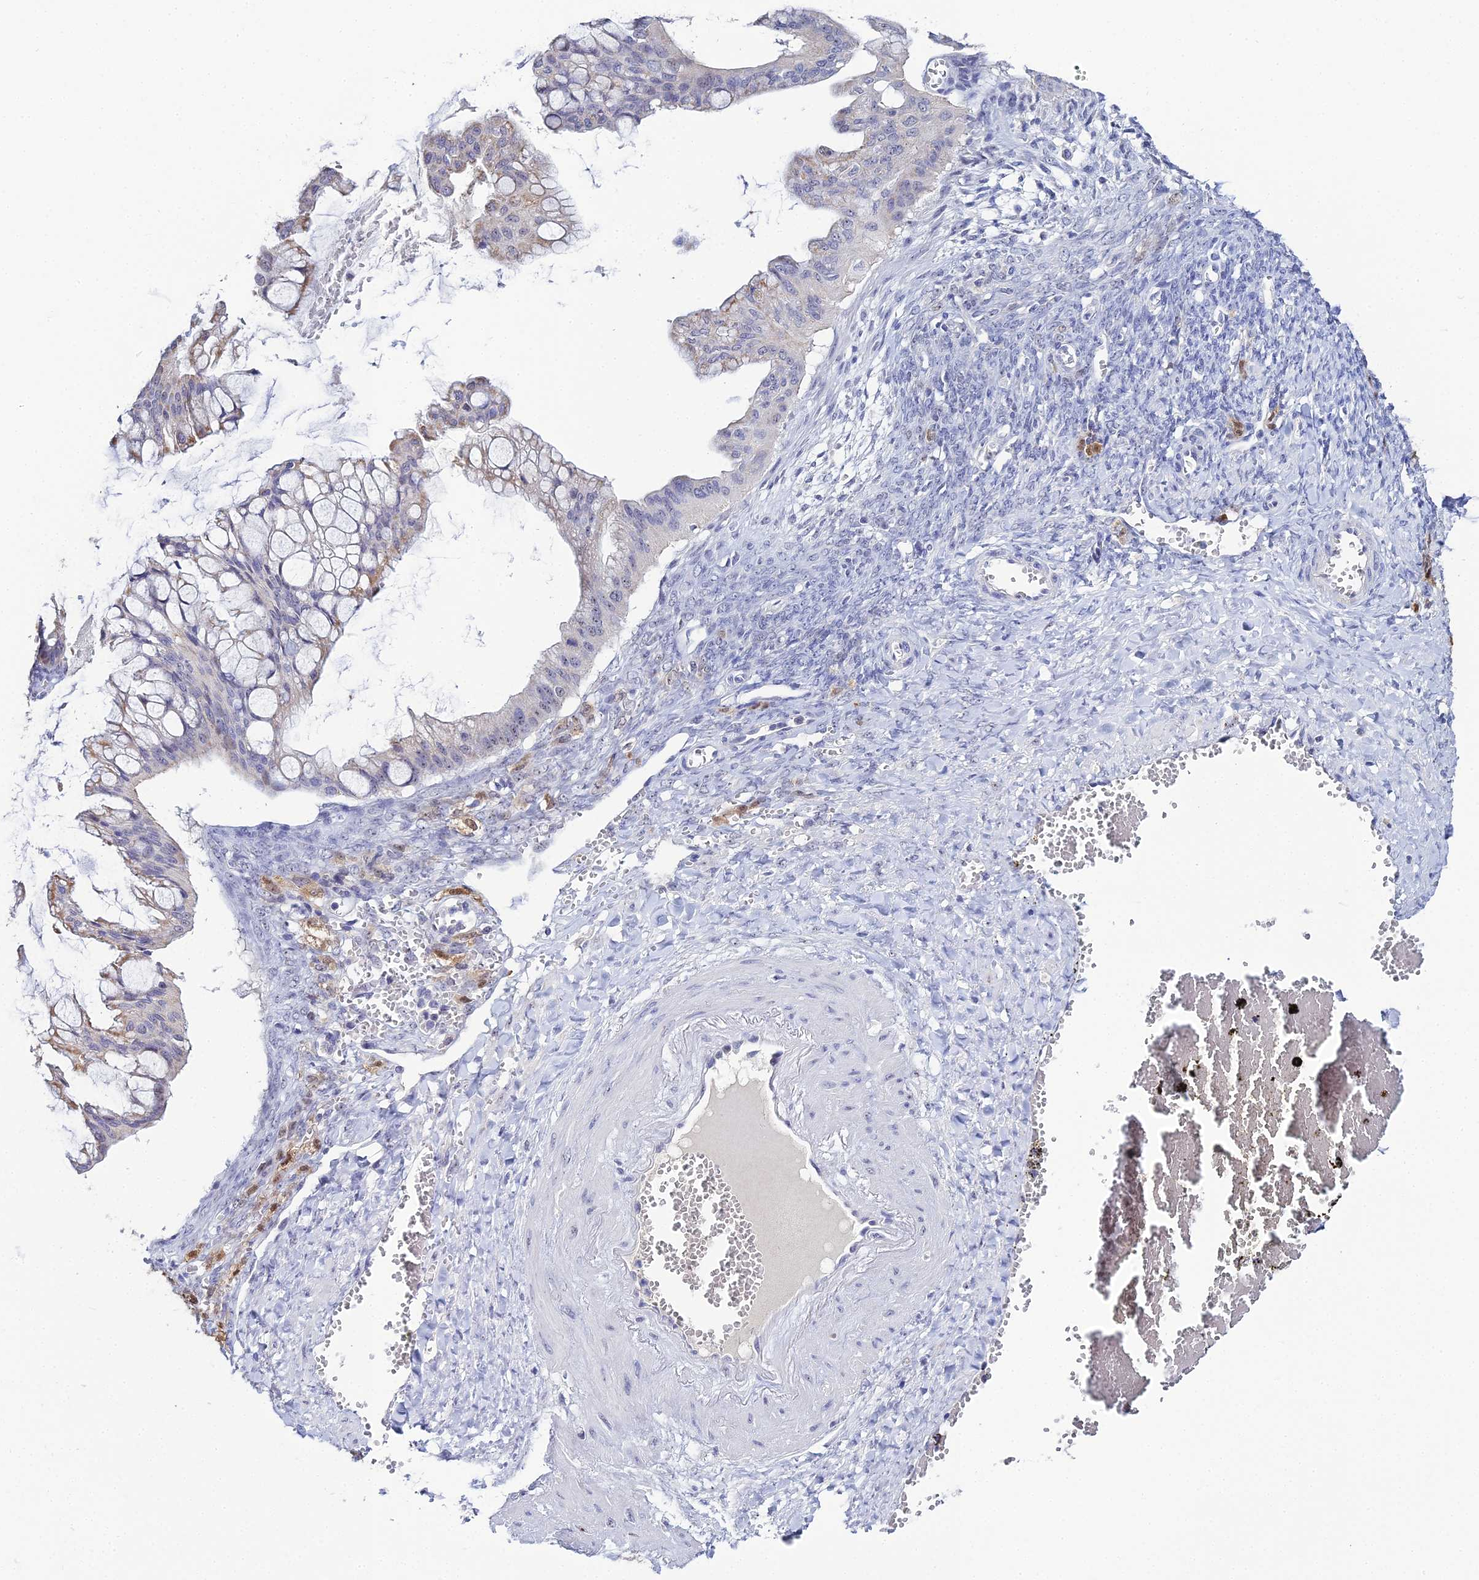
{"staining": {"intensity": "weak", "quantity": "25%-75%", "location": "cytoplasmic/membranous"}, "tissue": "ovarian cancer", "cell_type": "Tumor cells", "image_type": "cancer", "snomed": [{"axis": "morphology", "description": "Cystadenocarcinoma, mucinous, NOS"}, {"axis": "topography", "description": "Ovary"}], "caption": "Immunohistochemical staining of ovarian mucinous cystadenocarcinoma demonstrates low levels of weak cytoplasmic/membranous expression in approximately 25%-75% of tumor cells. Immunohistochemistry stains the protein of interest in brown and the nuclei are stained blue.", "gene": "PLPP4", "patient": {"sex": "female", "age": 73}}